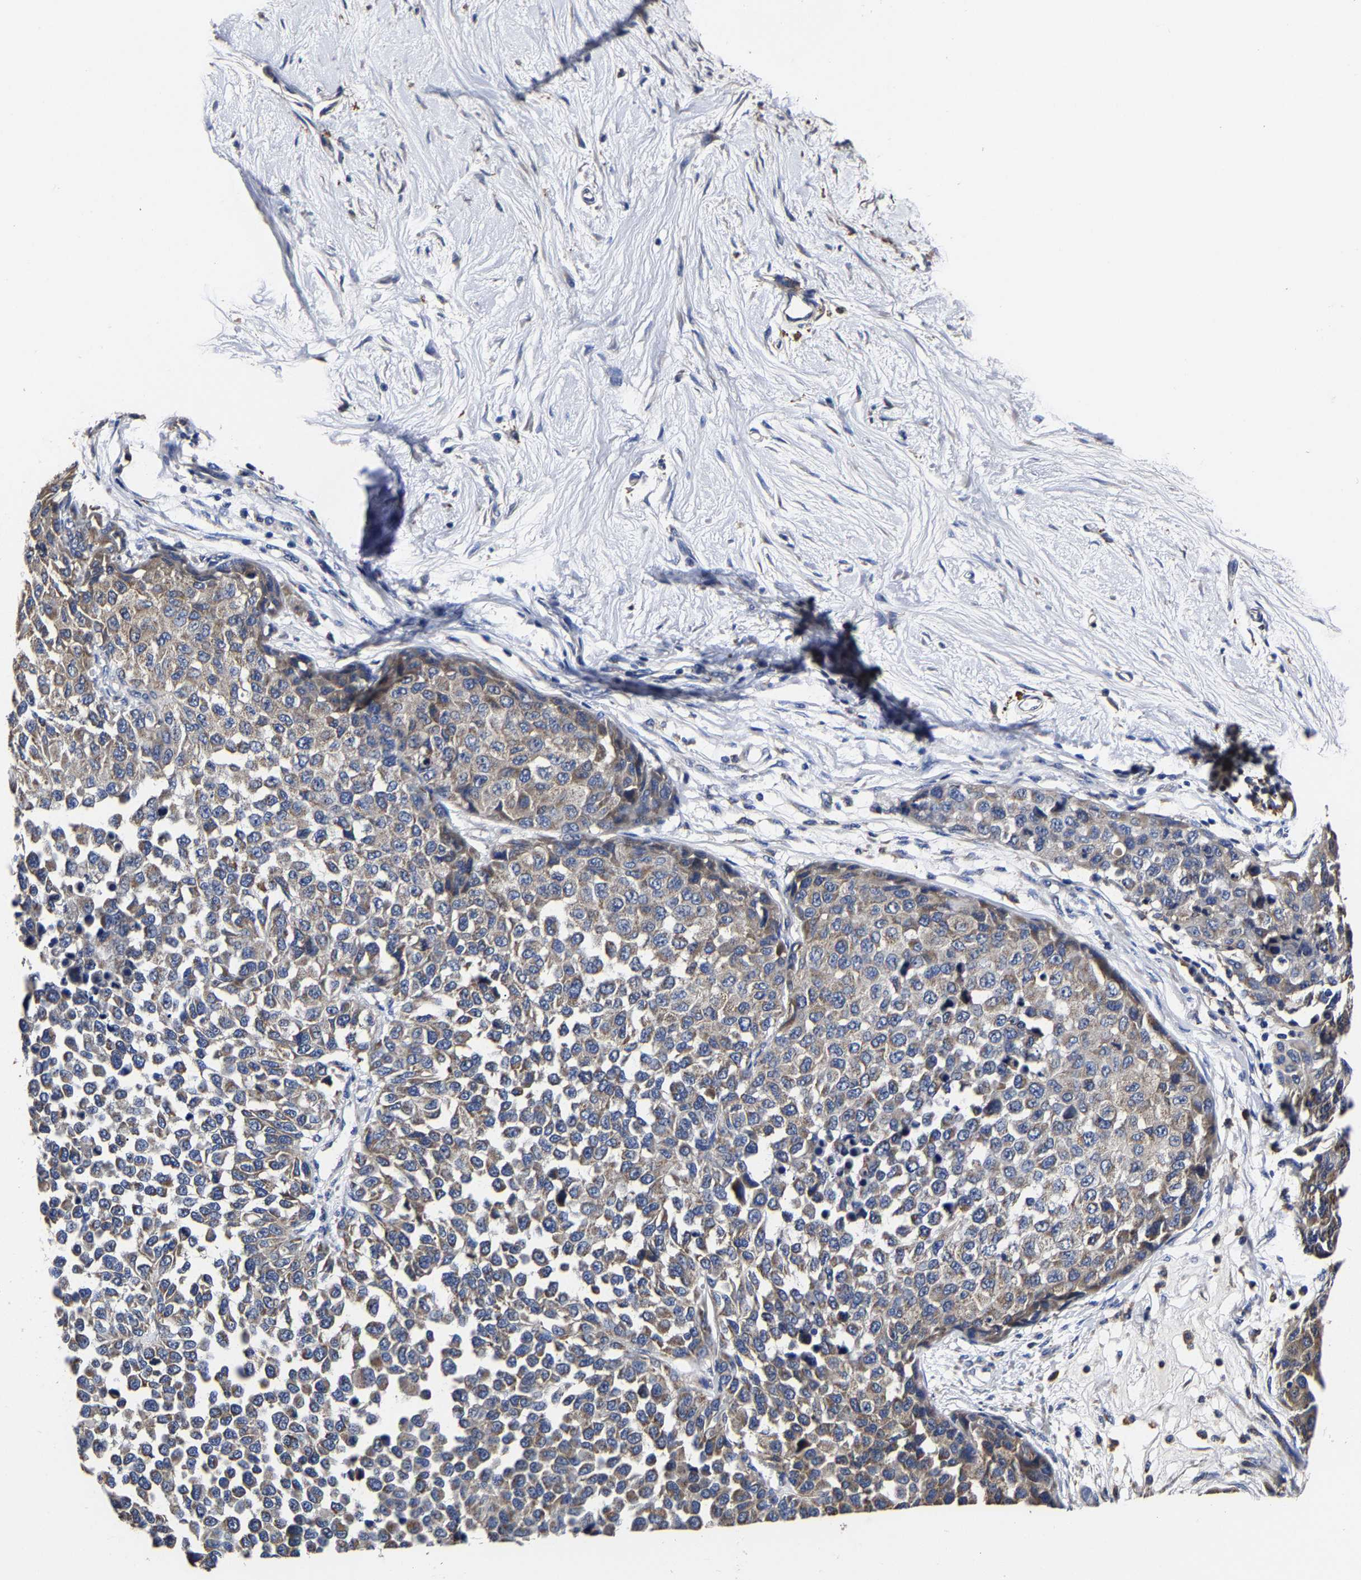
{"staining": {"intensity": "weak", "quantity": ">75%", "location": "cytoplasmic/membranous"}, "tissue": "melanoma", "cell_type": "Tumor cells", "image_type": "cancer", "snomed": [{"axis": "morphology", "description": "Normal tissue, NOS"}, {"axis": "morphology", "description": "Malignant melanoma, NOS"}, {"axis": "topography", "description": "Skin"}], "caption": "Tumor cells exhibit weak cytoplasmic/membranous positivity in approximately >75% of cells in melanoma.", "gene": "AASS", "patient": {"sex": "male", "age": 62}}